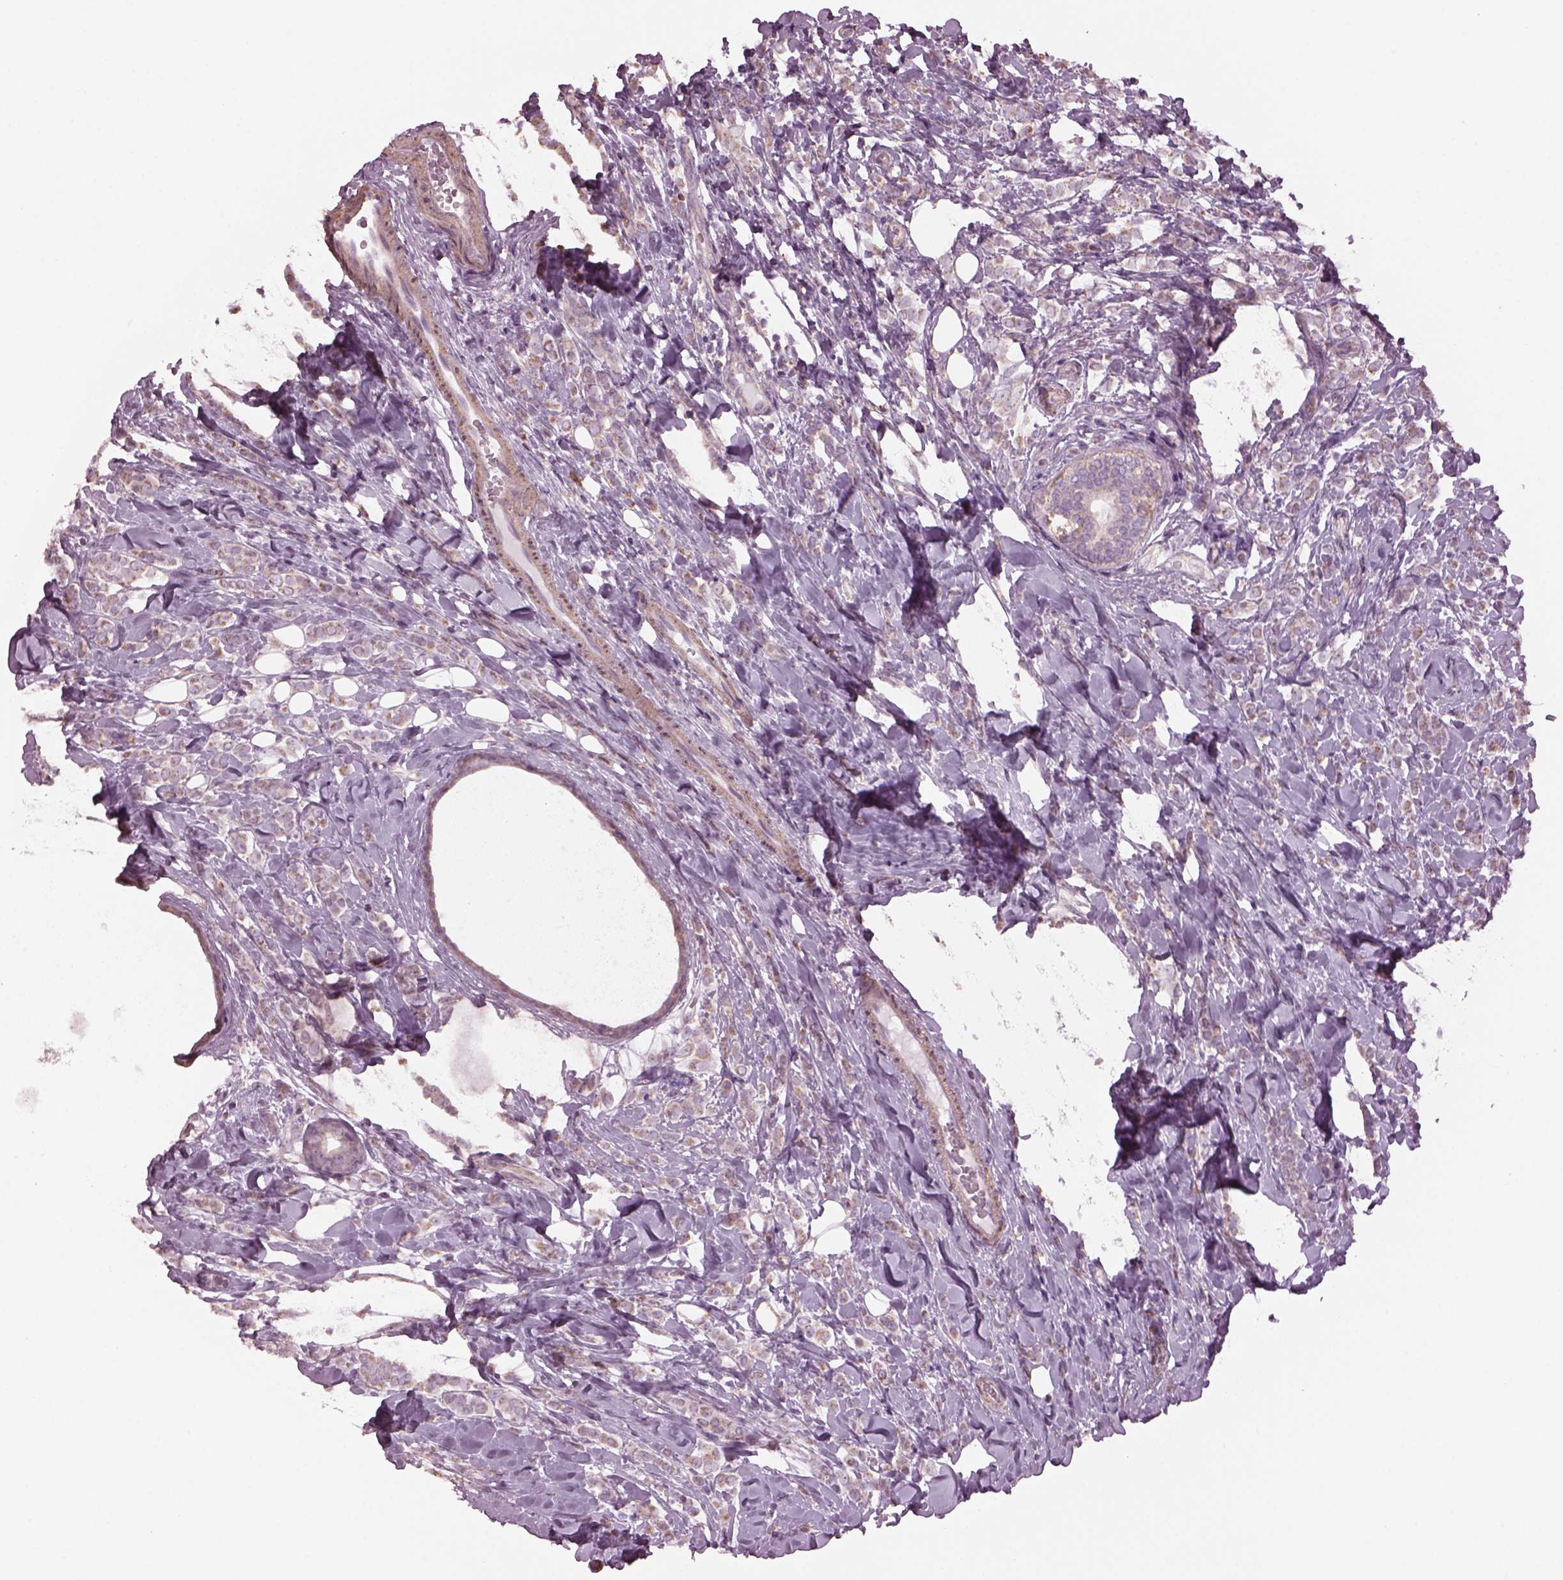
{"staining": {"intensity": "weak", "quantity": ">75%", "location": "cytoplasmic/membranous"}, "tissue": "breast cancer", "cell_type": "Tumor cells", "image_type": "cancer", "snomed": [{"axis": "morphology", "description": "Lobular carcinoma"}, {"axis": "topography", "description": "Breast"}], "caption": "This histopathology image shows immunohistochemistry (IHC) staining of human breast cancer, with low weak cytoplasmic/membranous positivity in approximately >75% of tumor cells.", "gene": "SPATA7", "patient": {"sex": "female", "age": 49}}